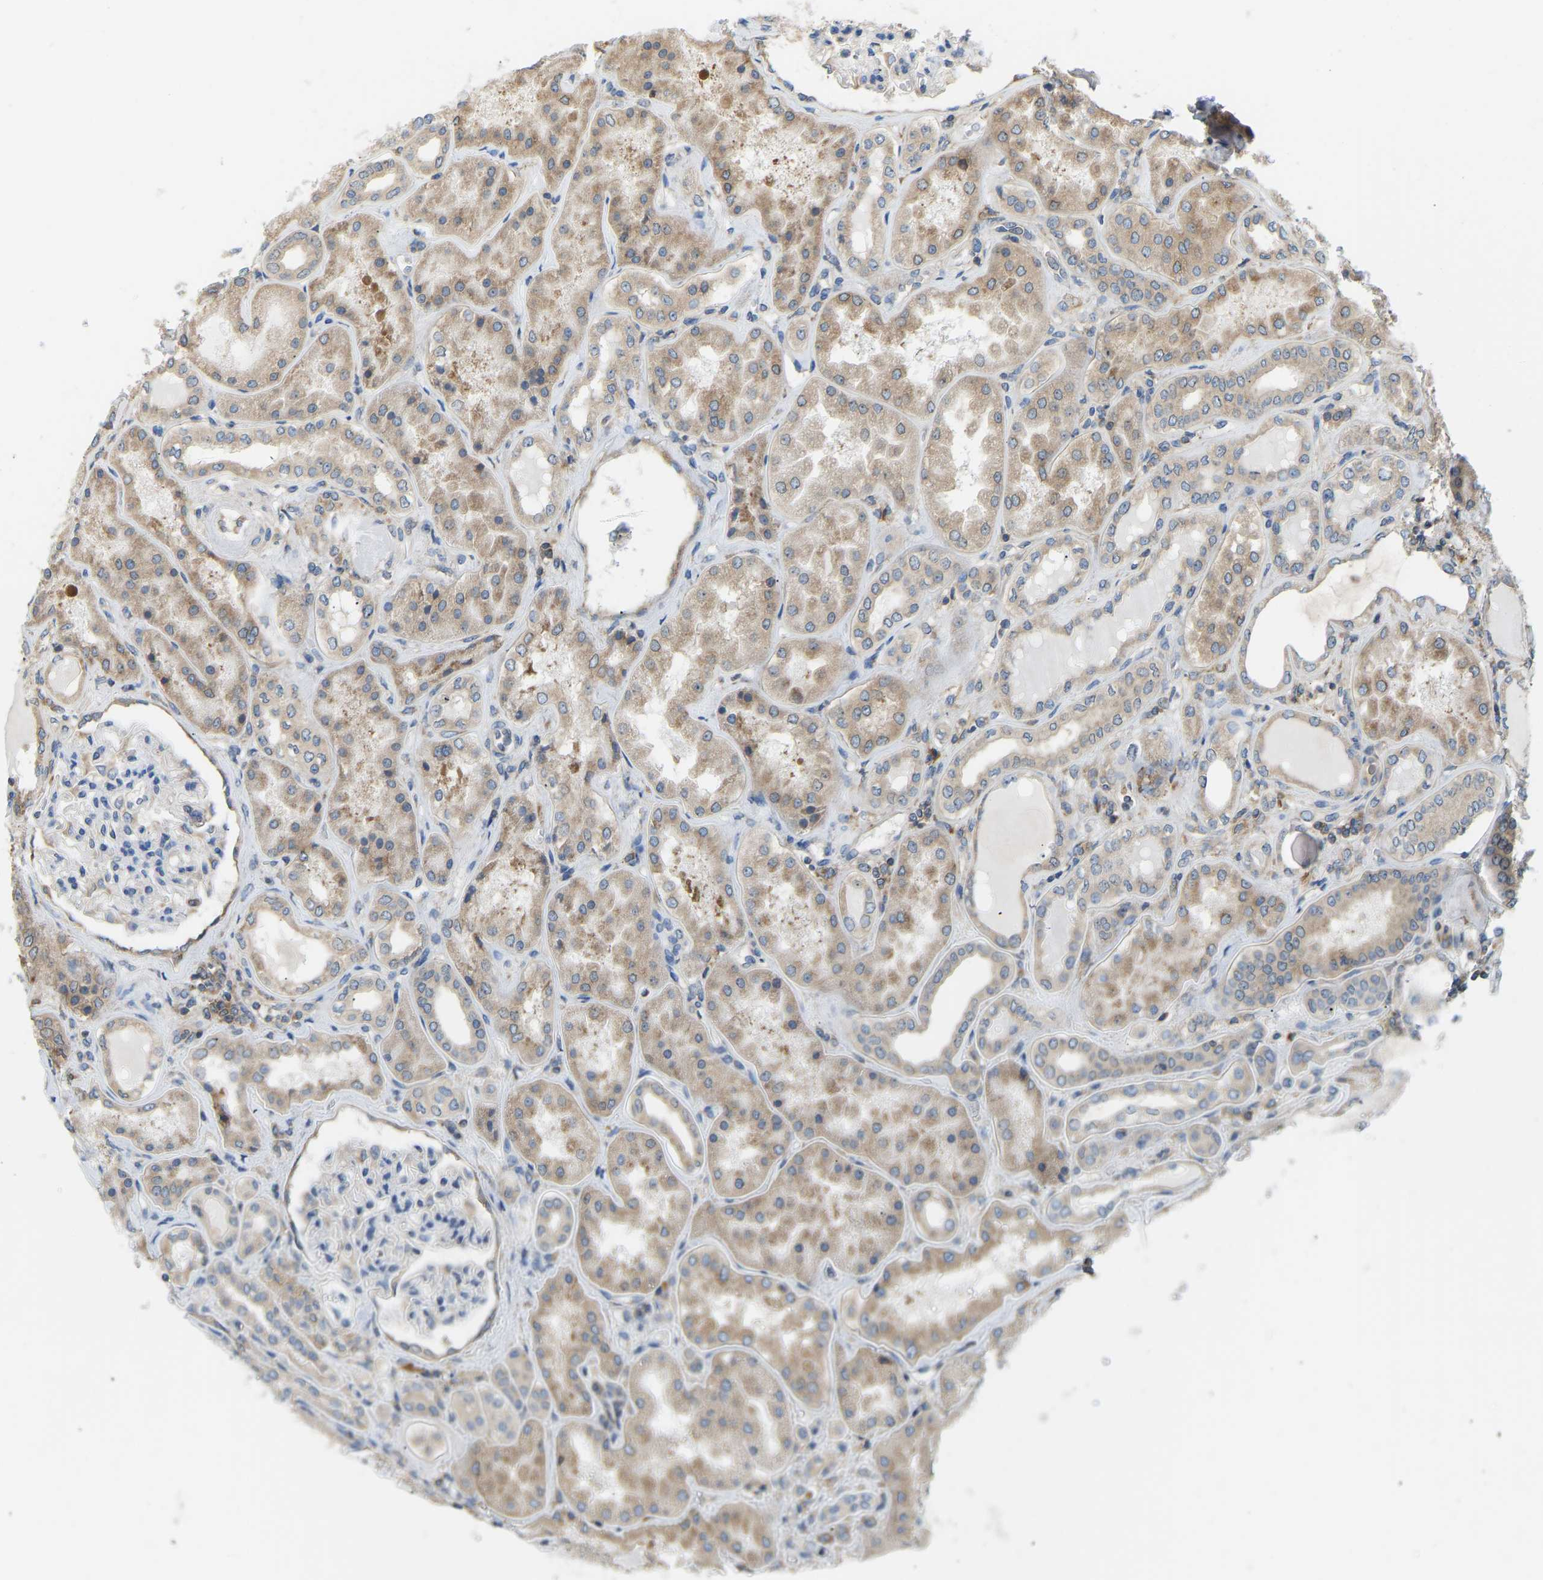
{"staining": {"intensity": "moderate", "quantity": "<25%", "location": "cytoplasmic/membranous"}, "tissue": "kidney", "cell_type": "Cells in glomeruli", "image_type": "normal", "snomed": [{"axis": "morphology", "description": "Normal tissue, NOS"}, {"axis": "topography", "description": "Kidney"}], "caption": "This is an image of IHC staining of unremarkable kidney, which shows moderate staining in the cytoplasmic/membranous of cells in glomeruli.", "gene": "RPS6KB2", "patient": {"sex": "female", "age": 56}}